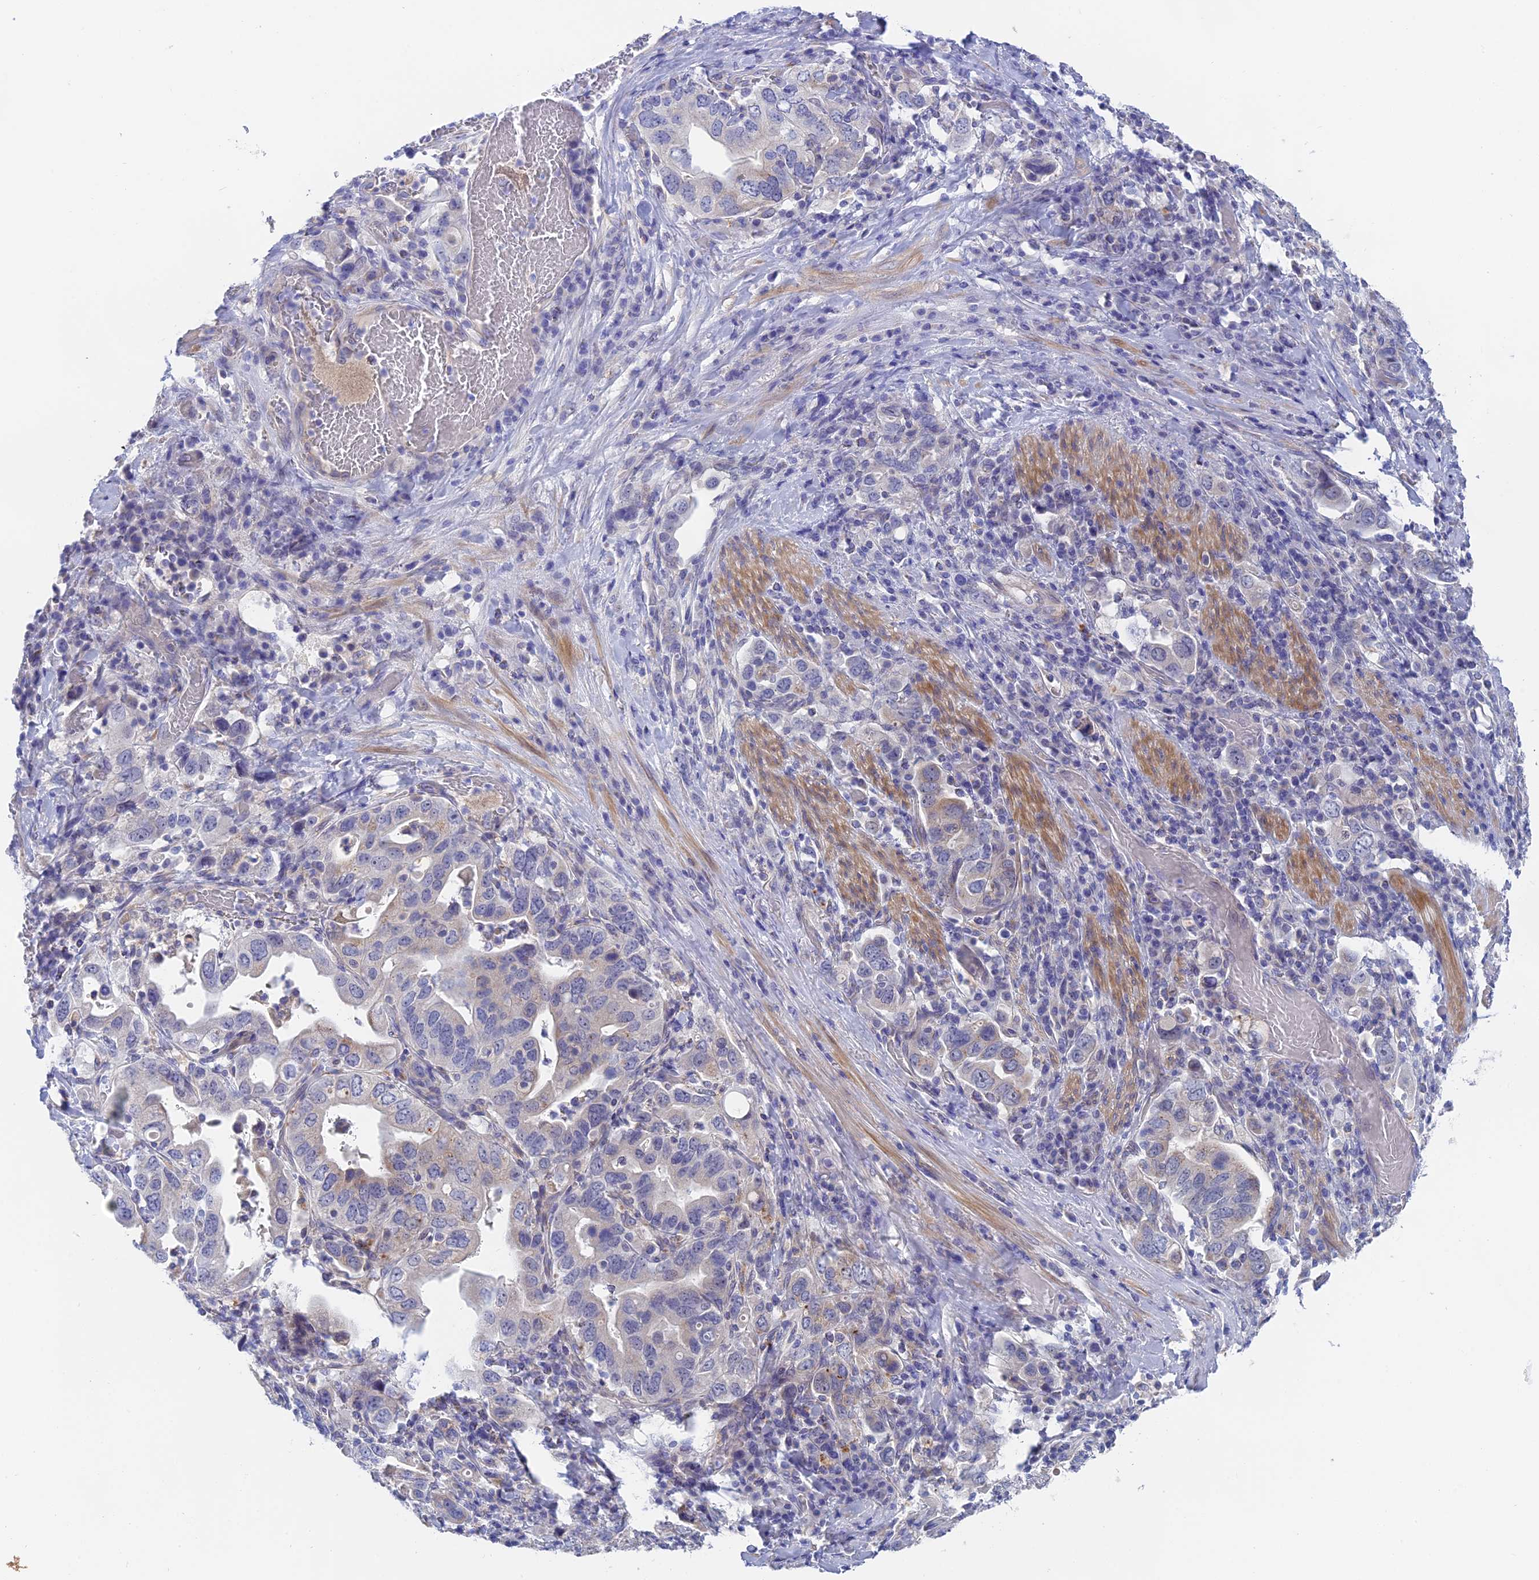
{"staining": {"intensity": "negative", "quantity": "none", "location": "none"}, "tissue": "stomach cancer", "cell_type": "Tumor cells", "image_type": "cancer", "snomed": [{"axis": "morphology", "description": "Adenocarcinoma, NOS"}, {"axis": "topography", "description": "Stomach, upper"}], "caption": "A high-resolution histopathology image shows IHC staining of stomach cancer, which displays no significant staining in tumor cells.", "gene": "GLB1L", "patient": {"sex": "male", "age": 62}}